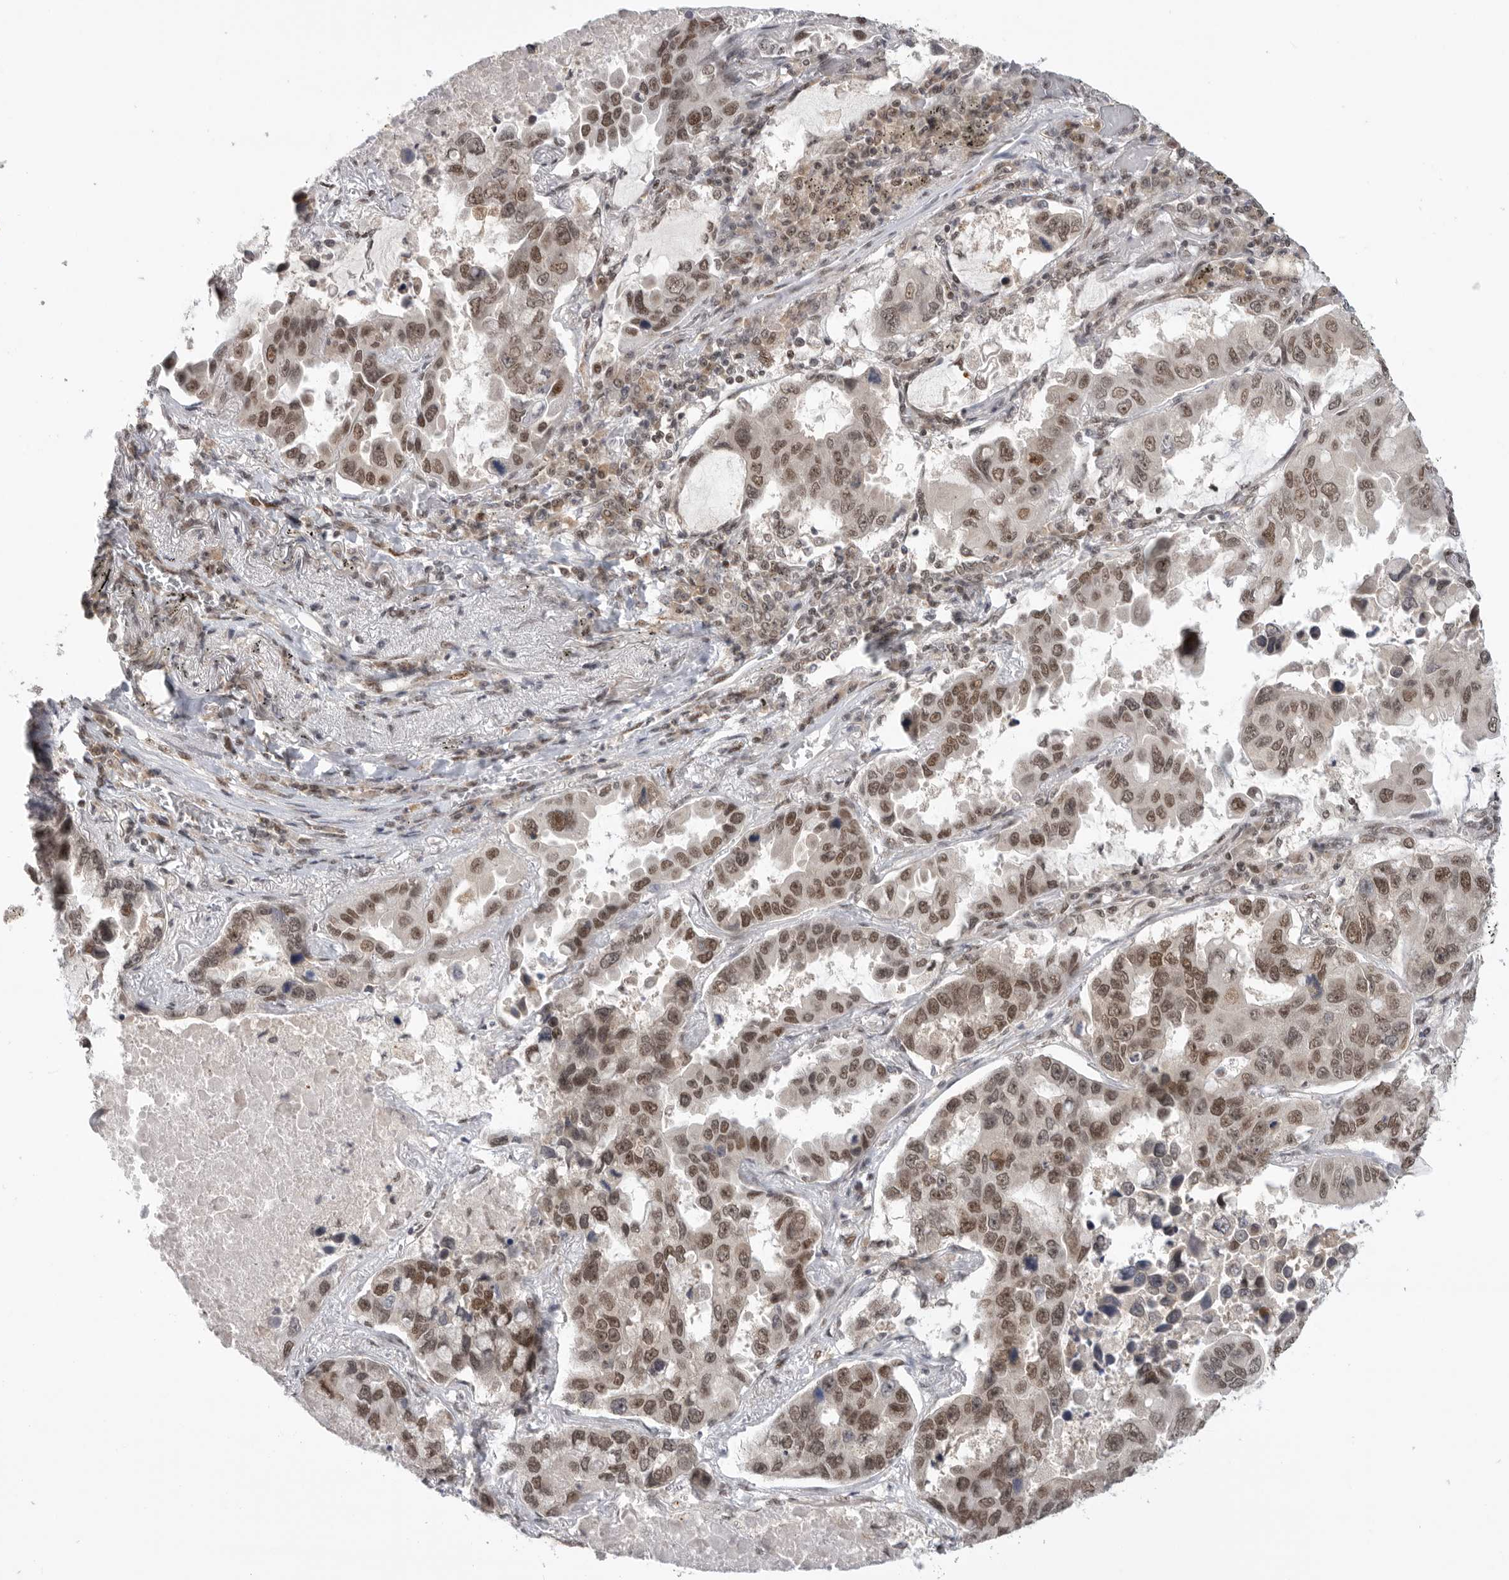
{"staining": {"intensity": "moderate", "quantity": ">75%", "location": "nuclear"}, "tissue": "lung cancer", "cell_type": "Tumor cells", "image_type": "cancer", "snomed": [{"axis": "morphology", "description": "Adenocarcinoma, NOS"}, {"axis": "topography", "description": "Lung"}], "caption": "Protein analysis of lung cancer (adenocarcinoma) tissue exhibits moderate nuclear positivity in approximately >75% of tumor cells.", "gene": "ZNF830", "patient": {"sex": "male", "age": 64}}